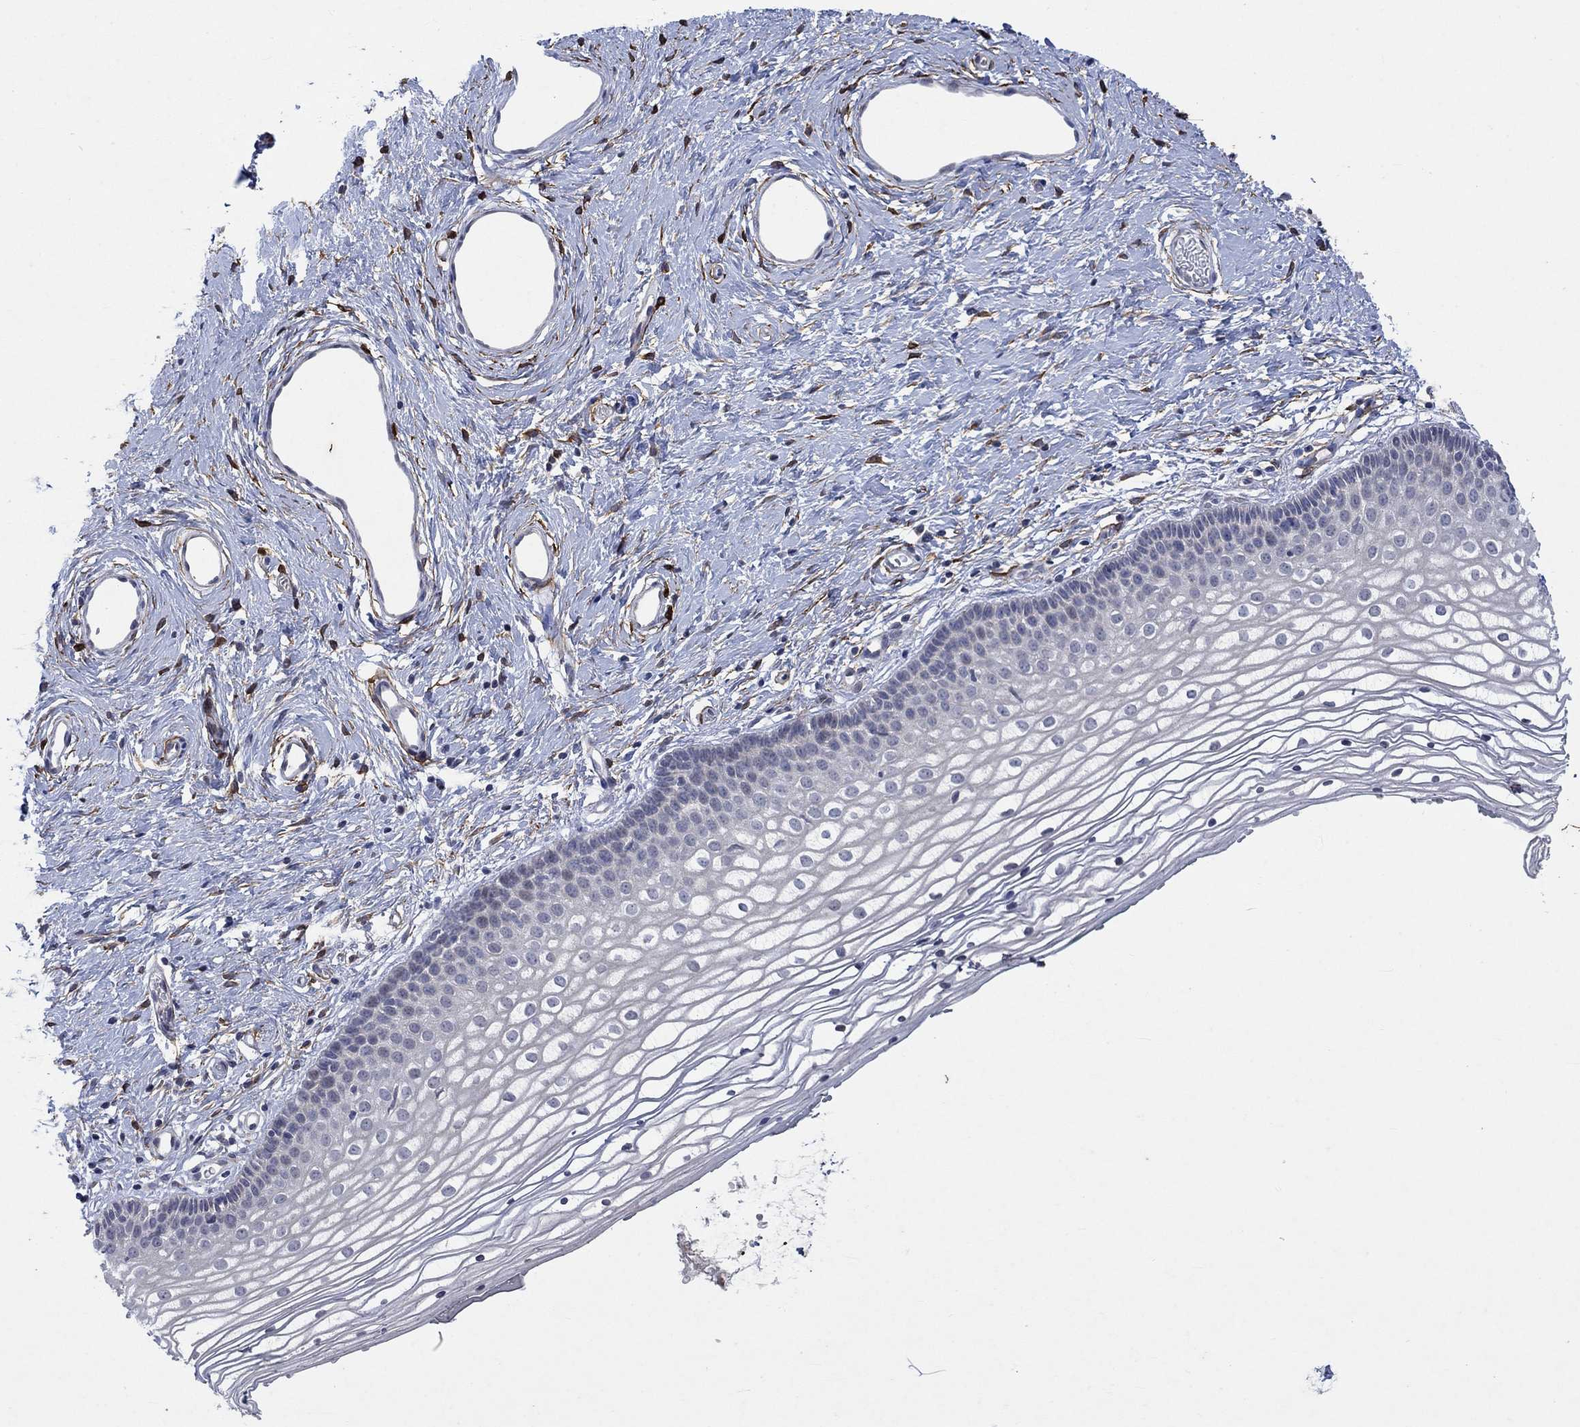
{"staining": {"intensity": "negative", "quantity": "none", "location": "none"}, "tissue": "vagina", "cell_type": "Squamous epithelial cells", "image_type": "normal", "snomed": [{"axis": "morphology", "description": "Normal tissue, NOS"}, {"axis": "topography", "description": "Vagina"}], "caption": "A high-resolution photomicrograph shows immunohistochemistry staining of unremarkable vagina, which exhibits no significant staining in squamous epithelial cells.", "gene": "TGM2", "patient": {"sex": "female", "age": 36}}